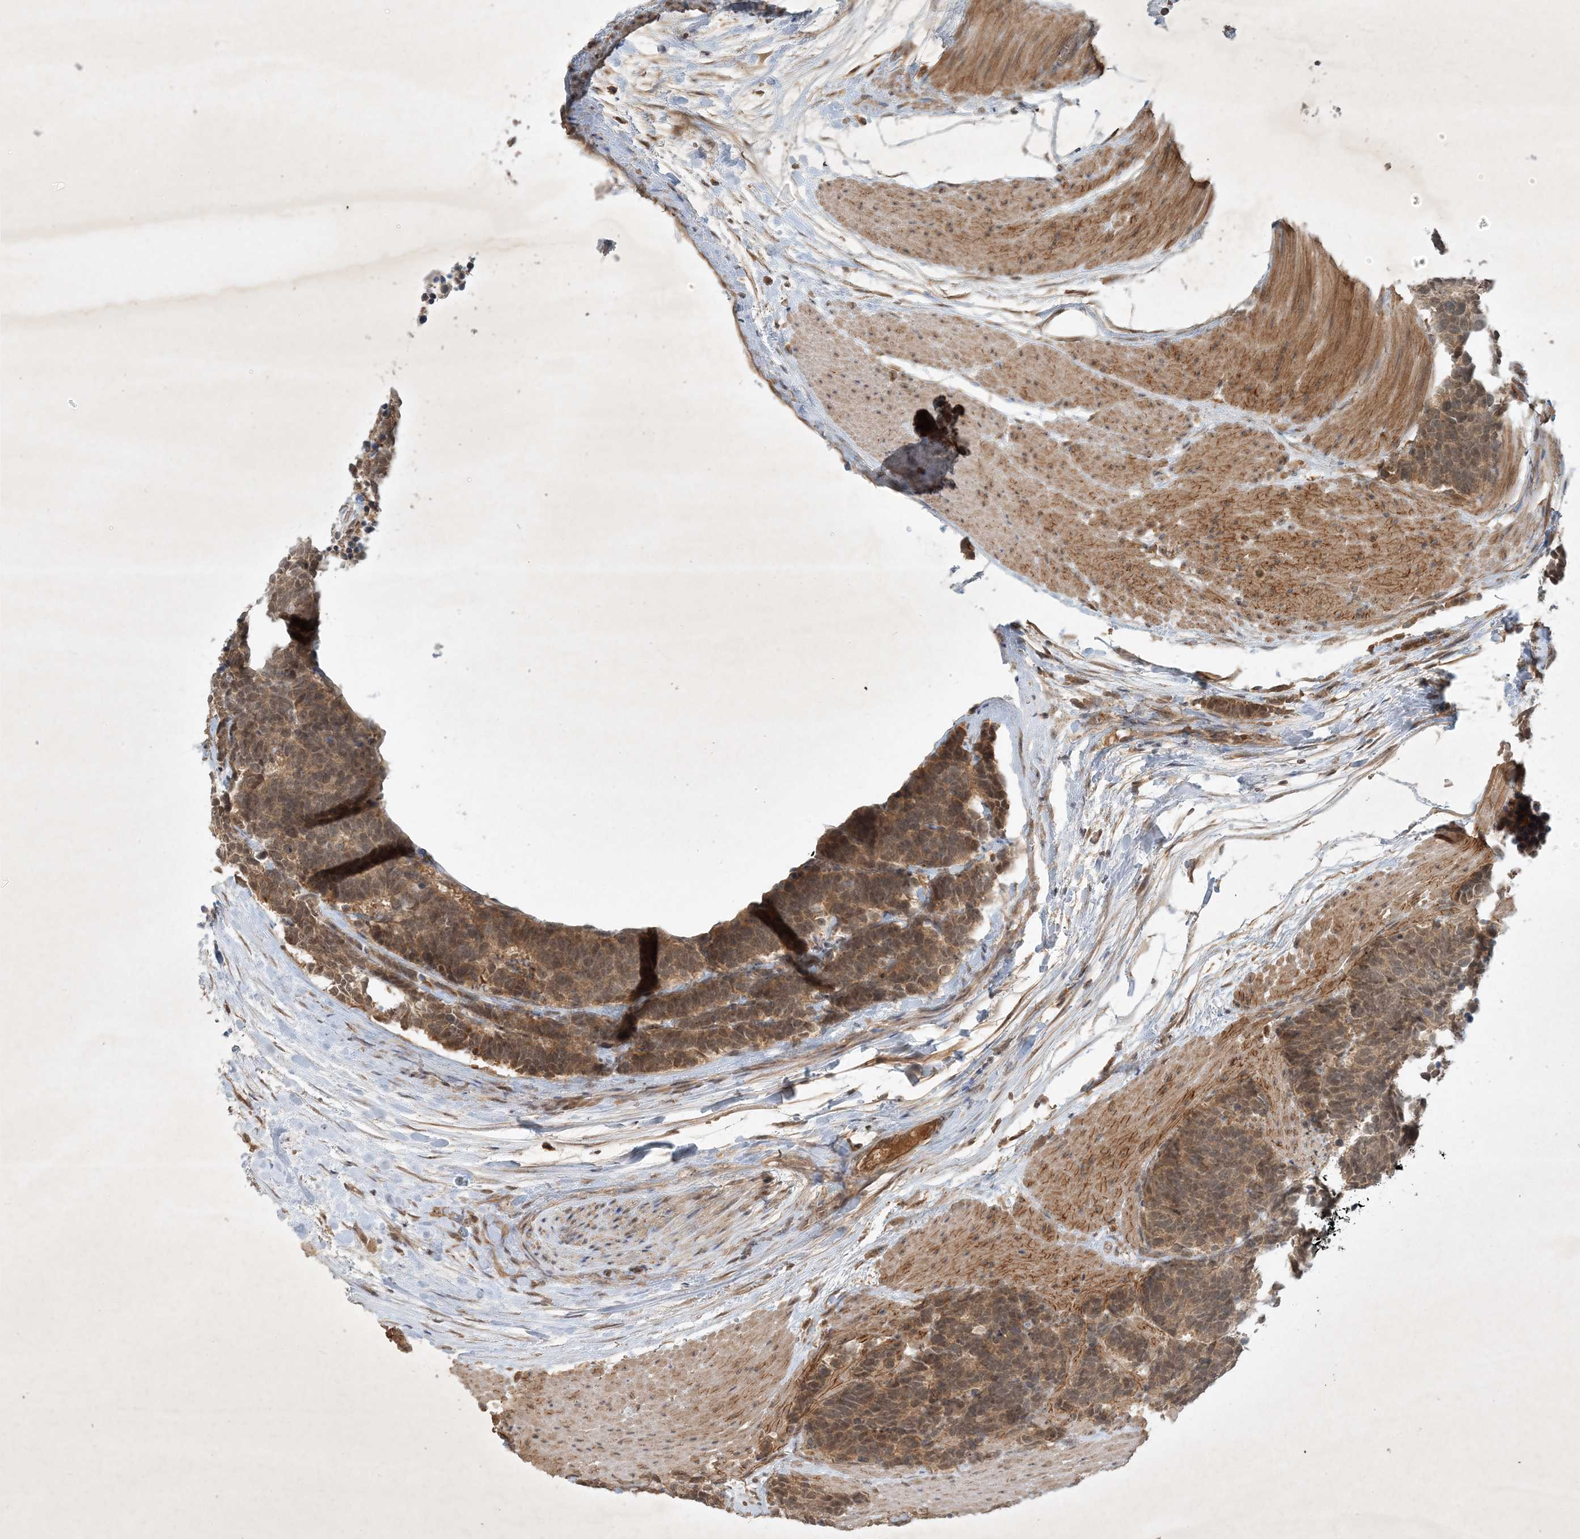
{"staining": {"intensity": "moderate", "quantity": "25%-75%", "location": "cytoplasmic/membranous"}, "tissue": "carcinoid", "cell_type": "Tumor cells", "image_type": "cancer", "snomed": [{"axis": "morphology", "description": "Carcinoma, NOS"}, {"axis": "morphology", "description": "Carcinoid, malignant, NOS"}, {"axis": "topography", "description": "Urinary bladder"}], "caption": "An immunohistochemistry (IHC) image of neoplastic tissue is shown. Protein staining in brown shows moderate cytoplasmic/membranous positivity in carcinoid within tumor cells.", "gene": "ZCCHC4", "patient": {"sex": "male", "age": 57}}